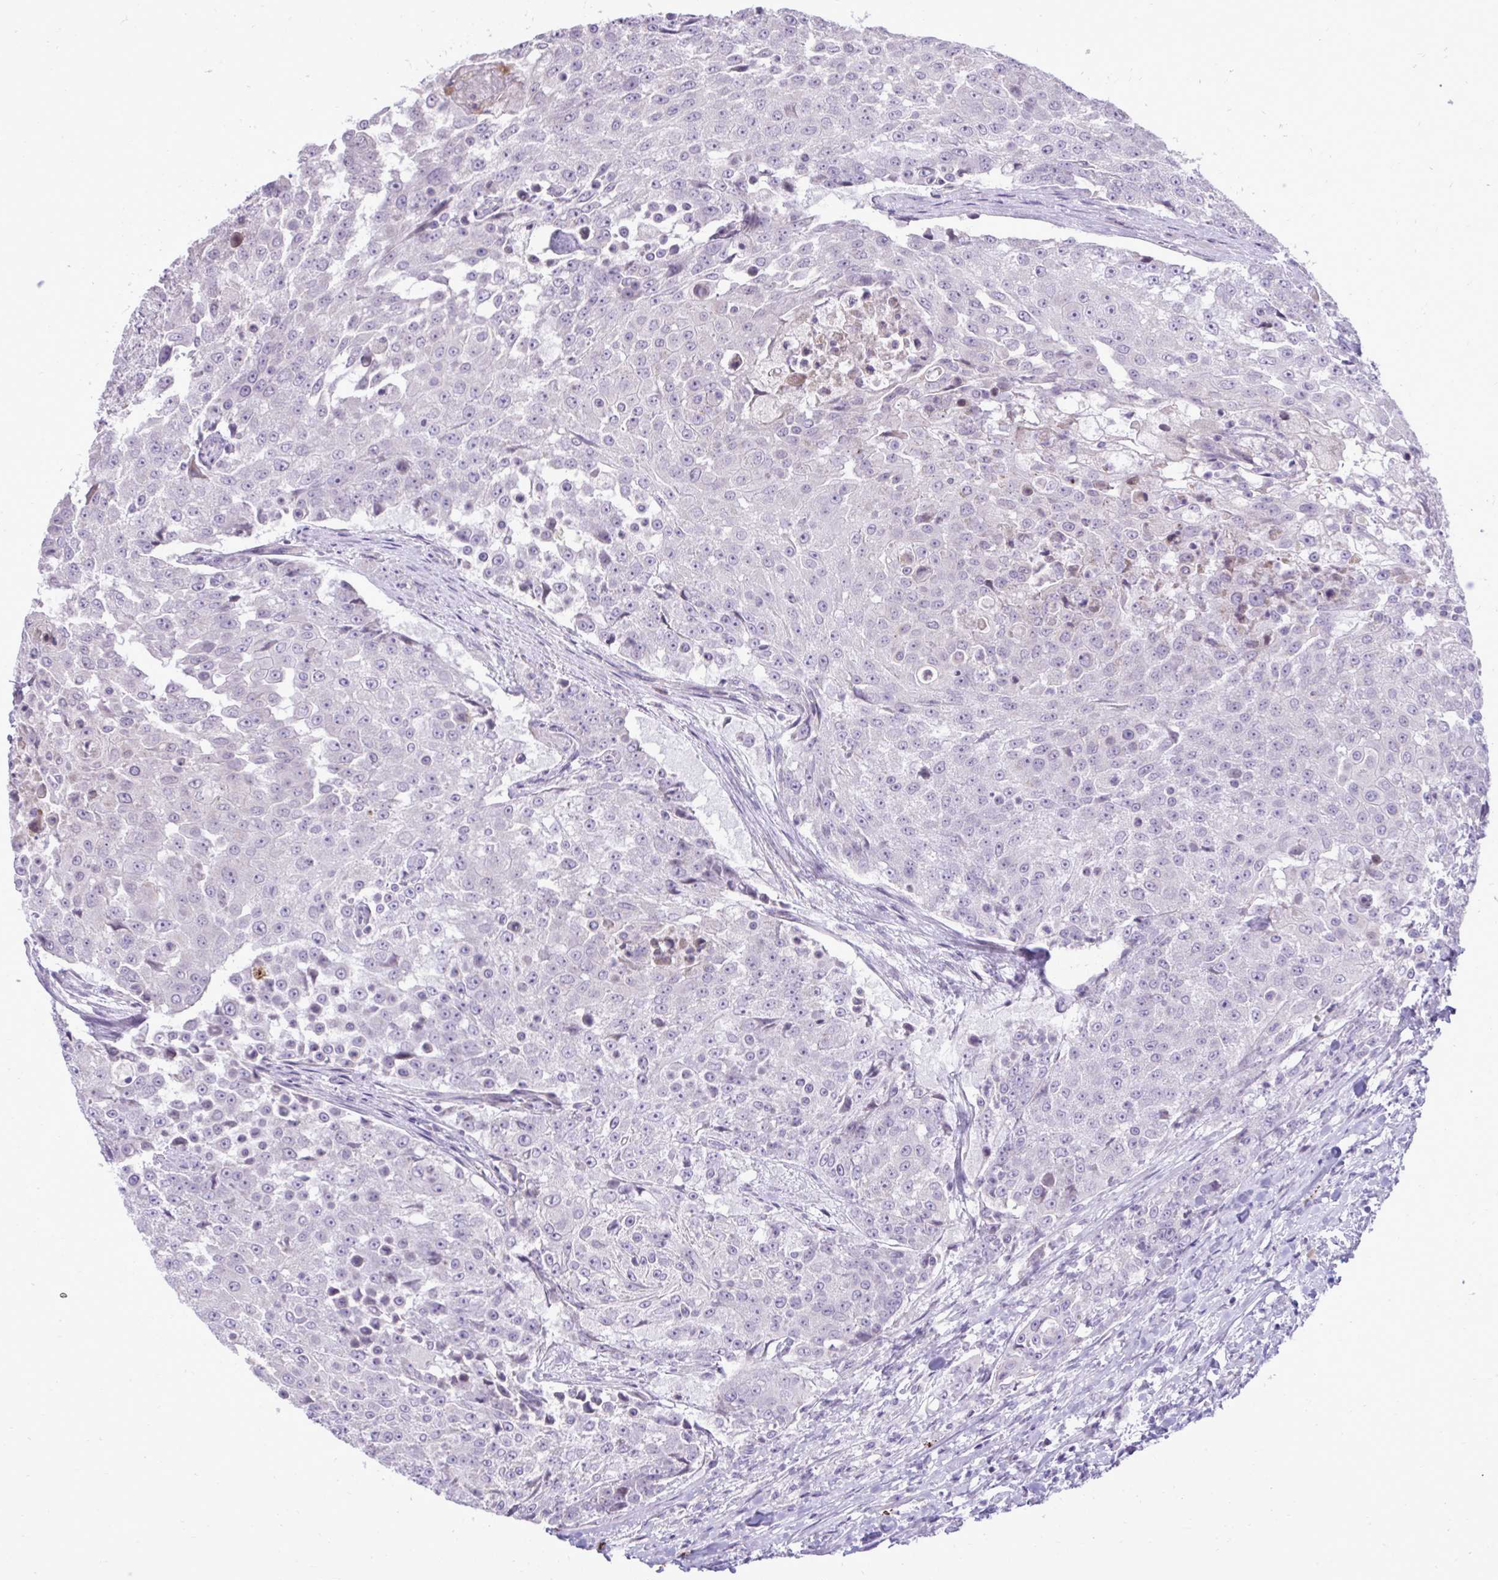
{"staining": {"intensity": "negative", "quantity": "none", "location": "none"}, "tissue": "urothelial cancer", "cell_type": "Tumor cells", "image_type": "cancer", "snomed": [{"axis": "morphology", "description": "Urothelial carcinoma, High grade"}, {"axis": "topography", "description": "Urinary bladder"}], "caption": "Immunohistochemistry histopathology image of human urothelial cancer stained for a protein (brown), which reveals no positivity in tumor cells.", "gene": "SPAG1", "patient": {"sex": "female", "age": 63}}